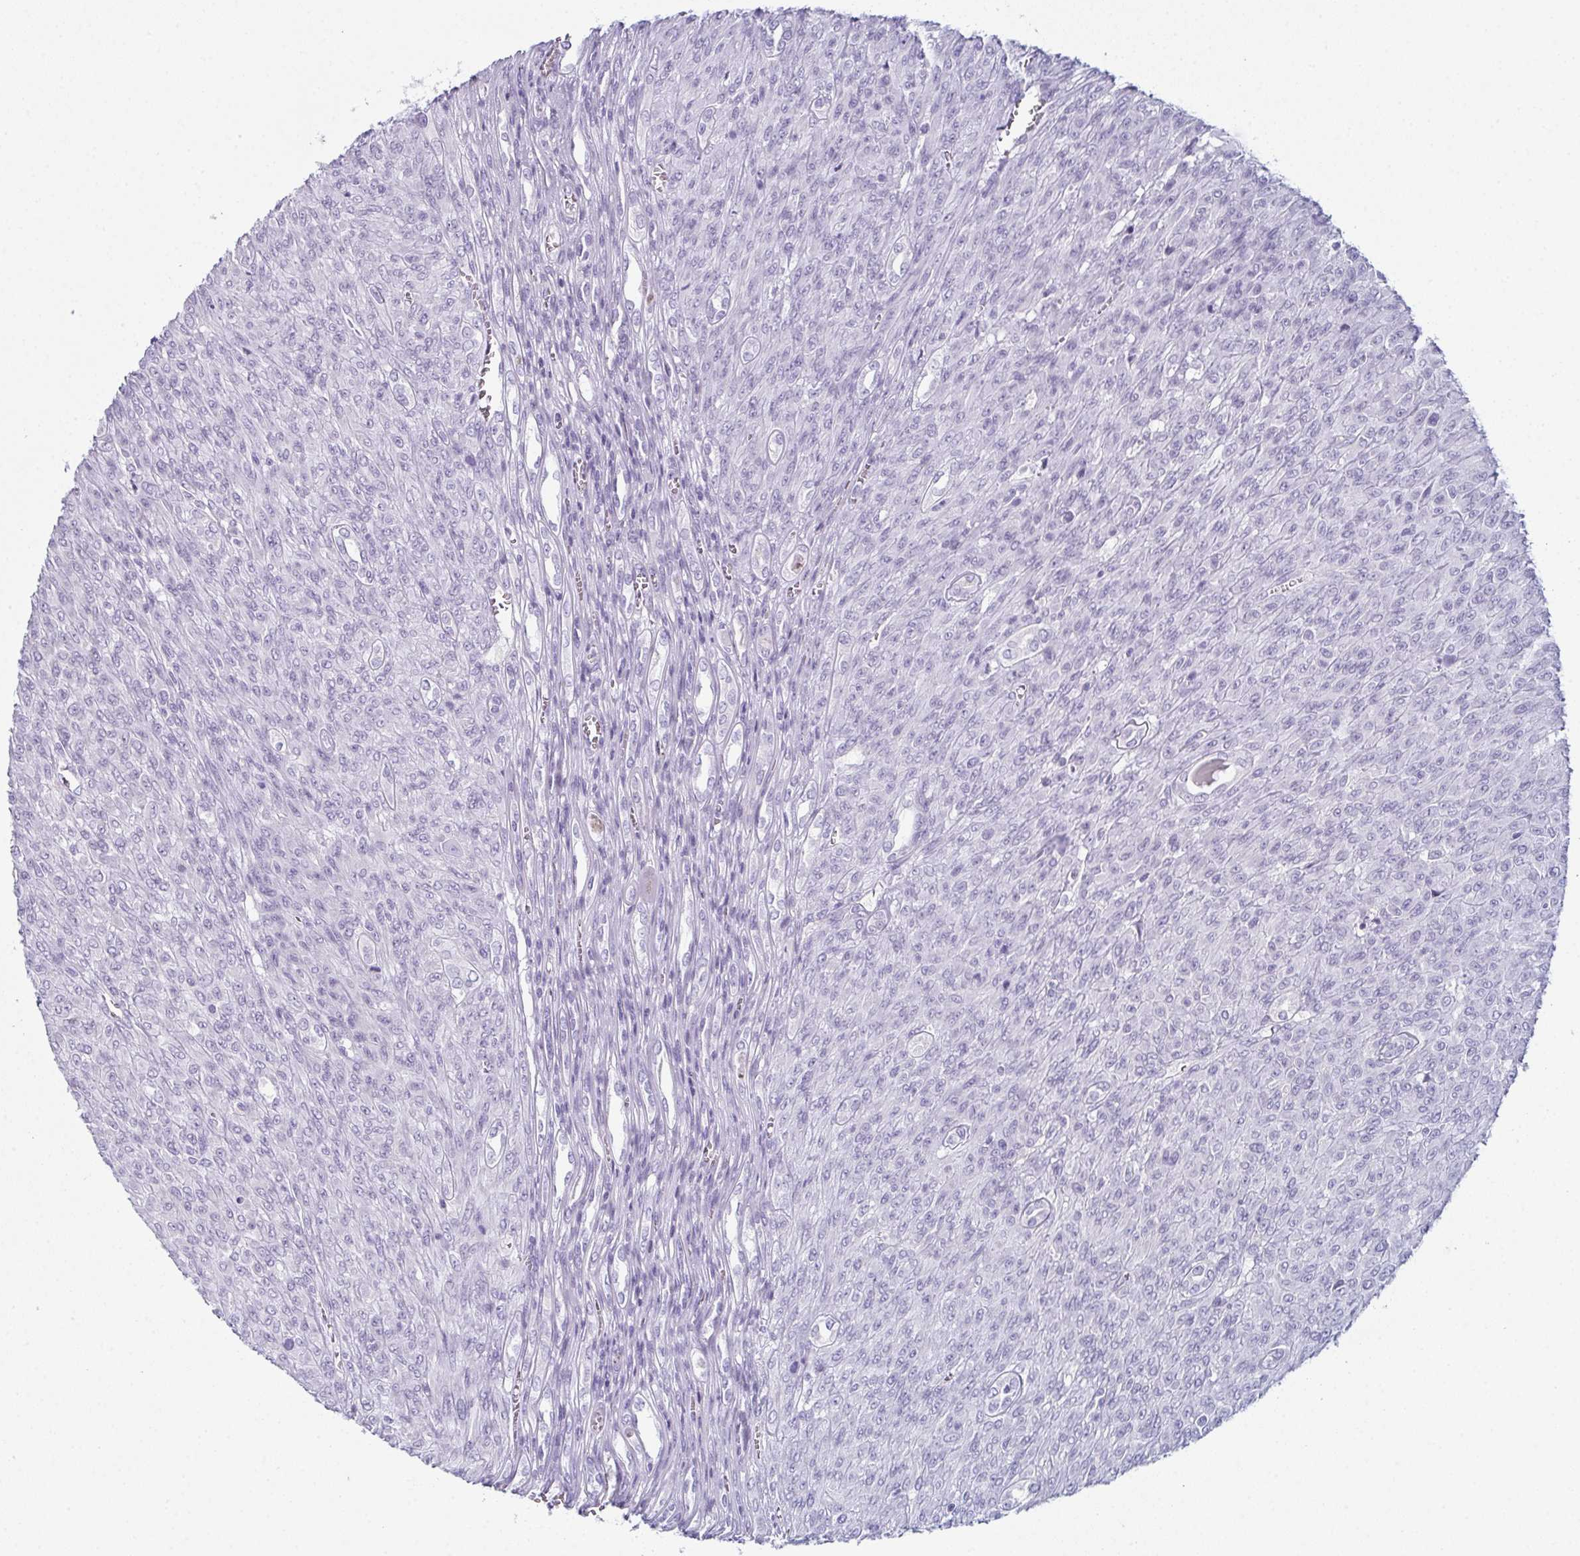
{"staining": {"intensity": "negative", "quantity": "none", "location": "none"}, "tissue": "renal cancer", "cell_type": "Tumor cells", "image_type": "cancer", "snomed": [{"axis": "morphology", "description": "Adenocarcinoma, NOS"}, {"axis": "topography", "description": "Kidney"}], "caption": "The photomicrograph reveals no staining of tumor cells in renal cancer (adenocarcinoma).", "gene": "ENKUR", "patient": {"sex": "male", "age": 58}}